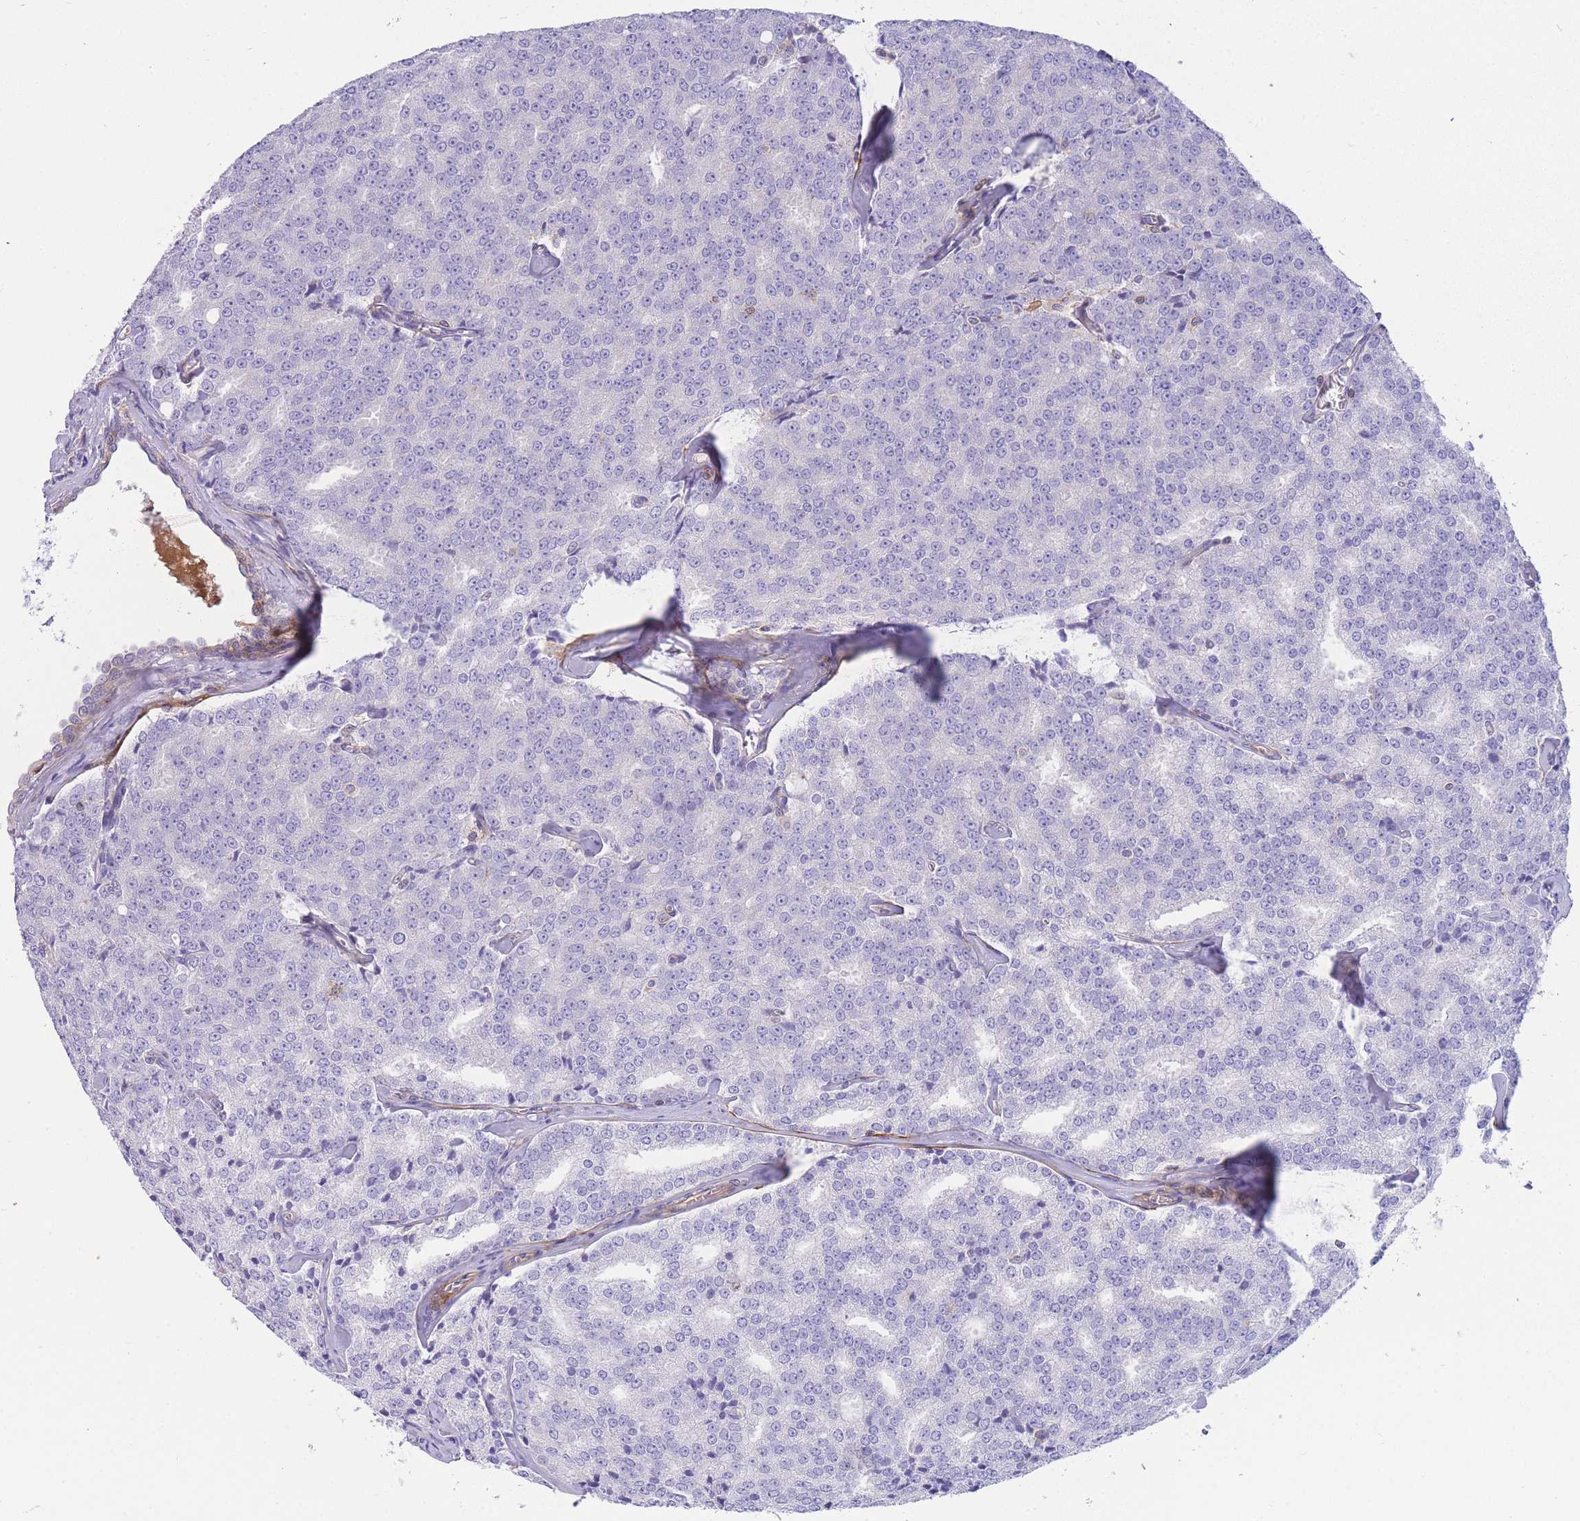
{"staining": {"intensity": "negative", "quantity": "none", "location": "none"}, "tissue": "prostate cancer", "cell_type": "Tumor cells", "image_type": "cancer", "snomed": [{"axis": "morphology", "description": "Adenocarcinoma, Low grade"}, {"axis": "topography", "description": "Prostate"}], "caption": "High magnification brightfield microscopy of prostate low-grade adenocarcinoma stained with DAB (3,3'-diaminobenzidine) (brown) and counterstained with hematoxylin (blue): tumor cells show no significant staining.", "gene": "FBN3", "patient": {"sex": "male", "age": 60}}